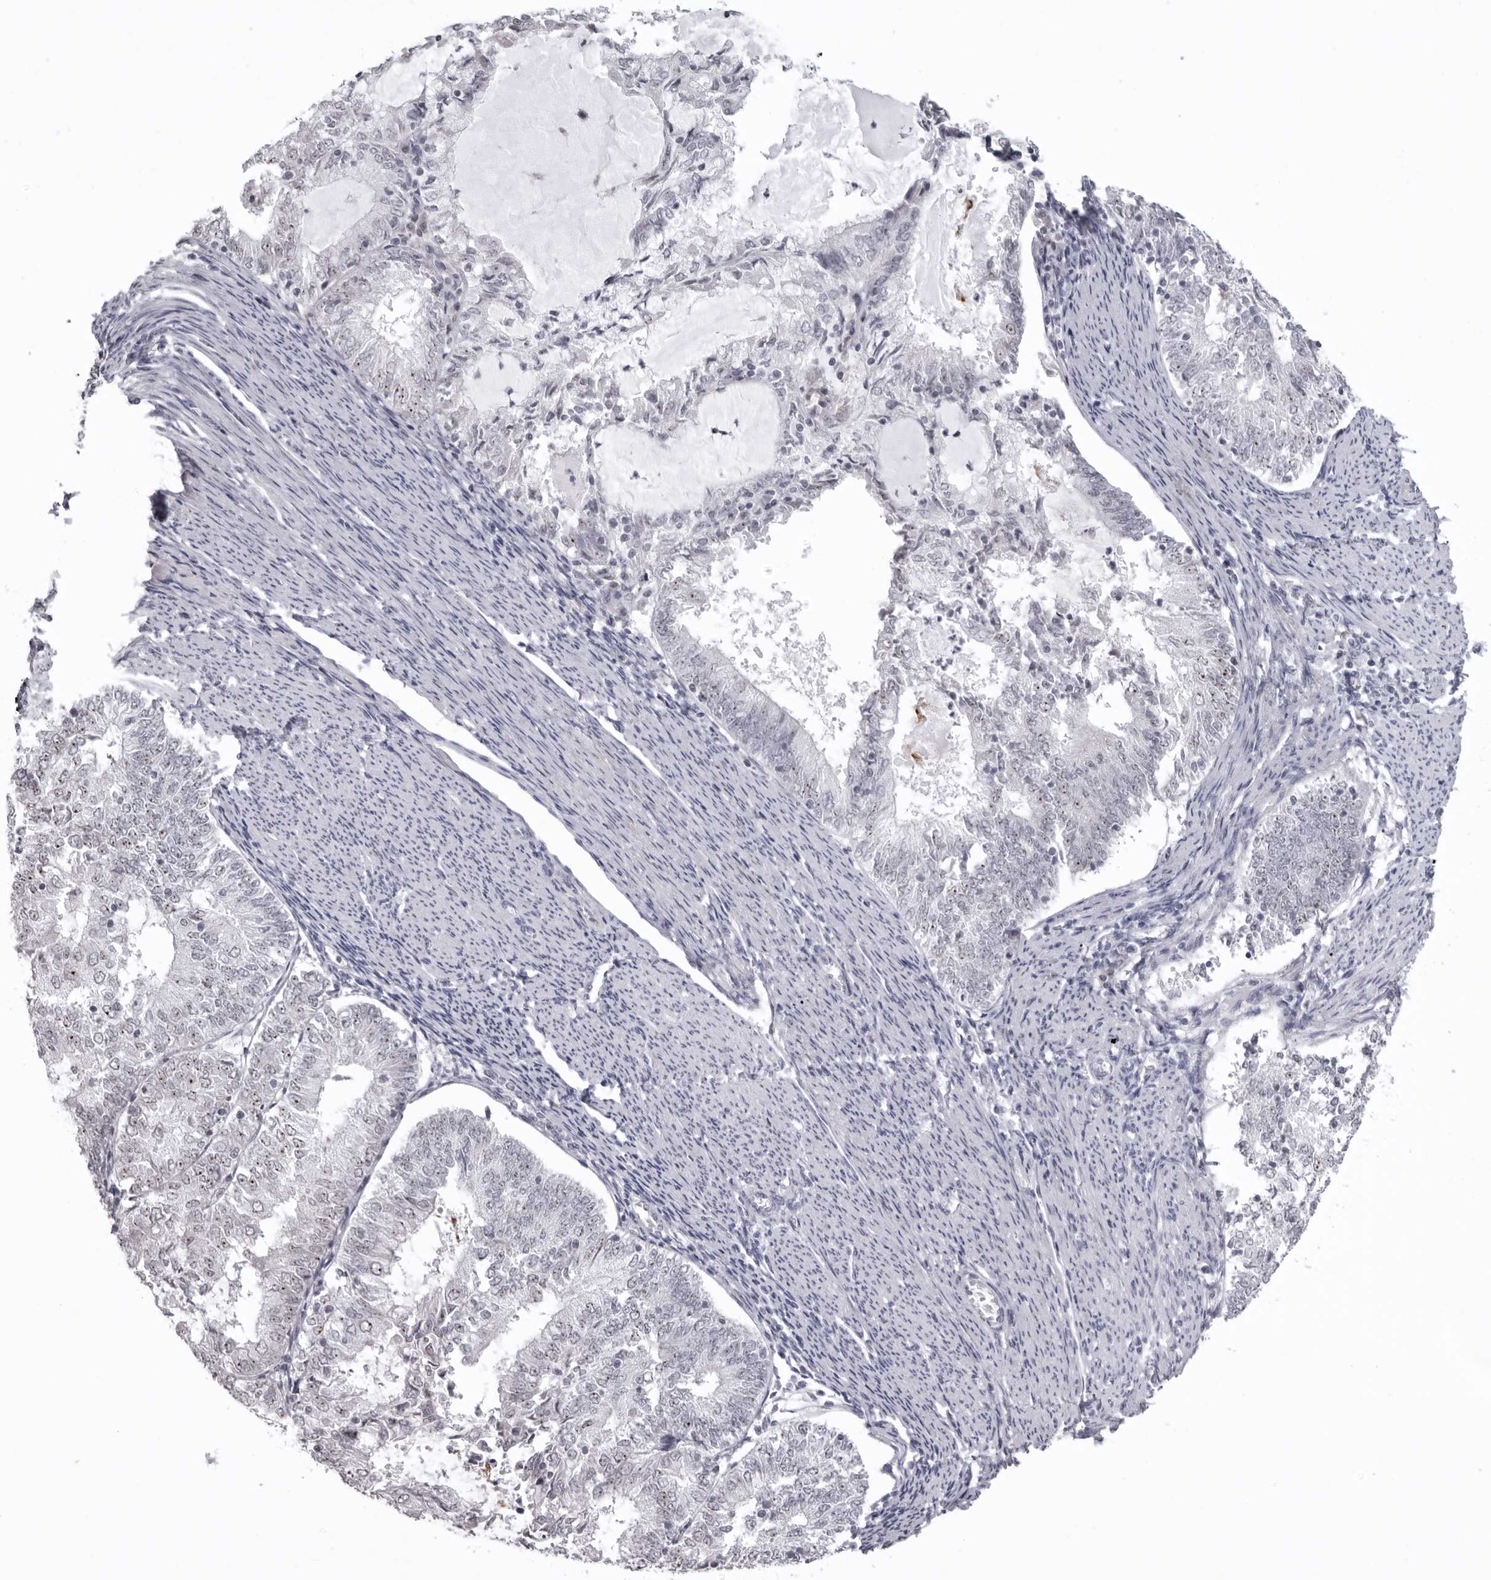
{"staining": {"intensity": "moderate", "quantity": "25%-75%", "location": "nuclear"}, "tissue": "endometrial cancer", "cell_type": "Tumor cells", "image_type": "cancer", "snomed": [{"axis": "morphology", "description": "Adenocarcinoma, NOS"}, {"axis": "topography", "description": "Endometrium"}], "caption": "Immunohistochemistry (IHC) photomicrograph of neoplastic tissue: human endometrial cancer stained using immunohistochemistry (IHC) shows medium levels of moderate protein expression localized specifically in the nuclear of tumor cells, appearing as a nuclear brown color.", "gene": "HELZ", "patient": {"sex": "female", "age": 57}}